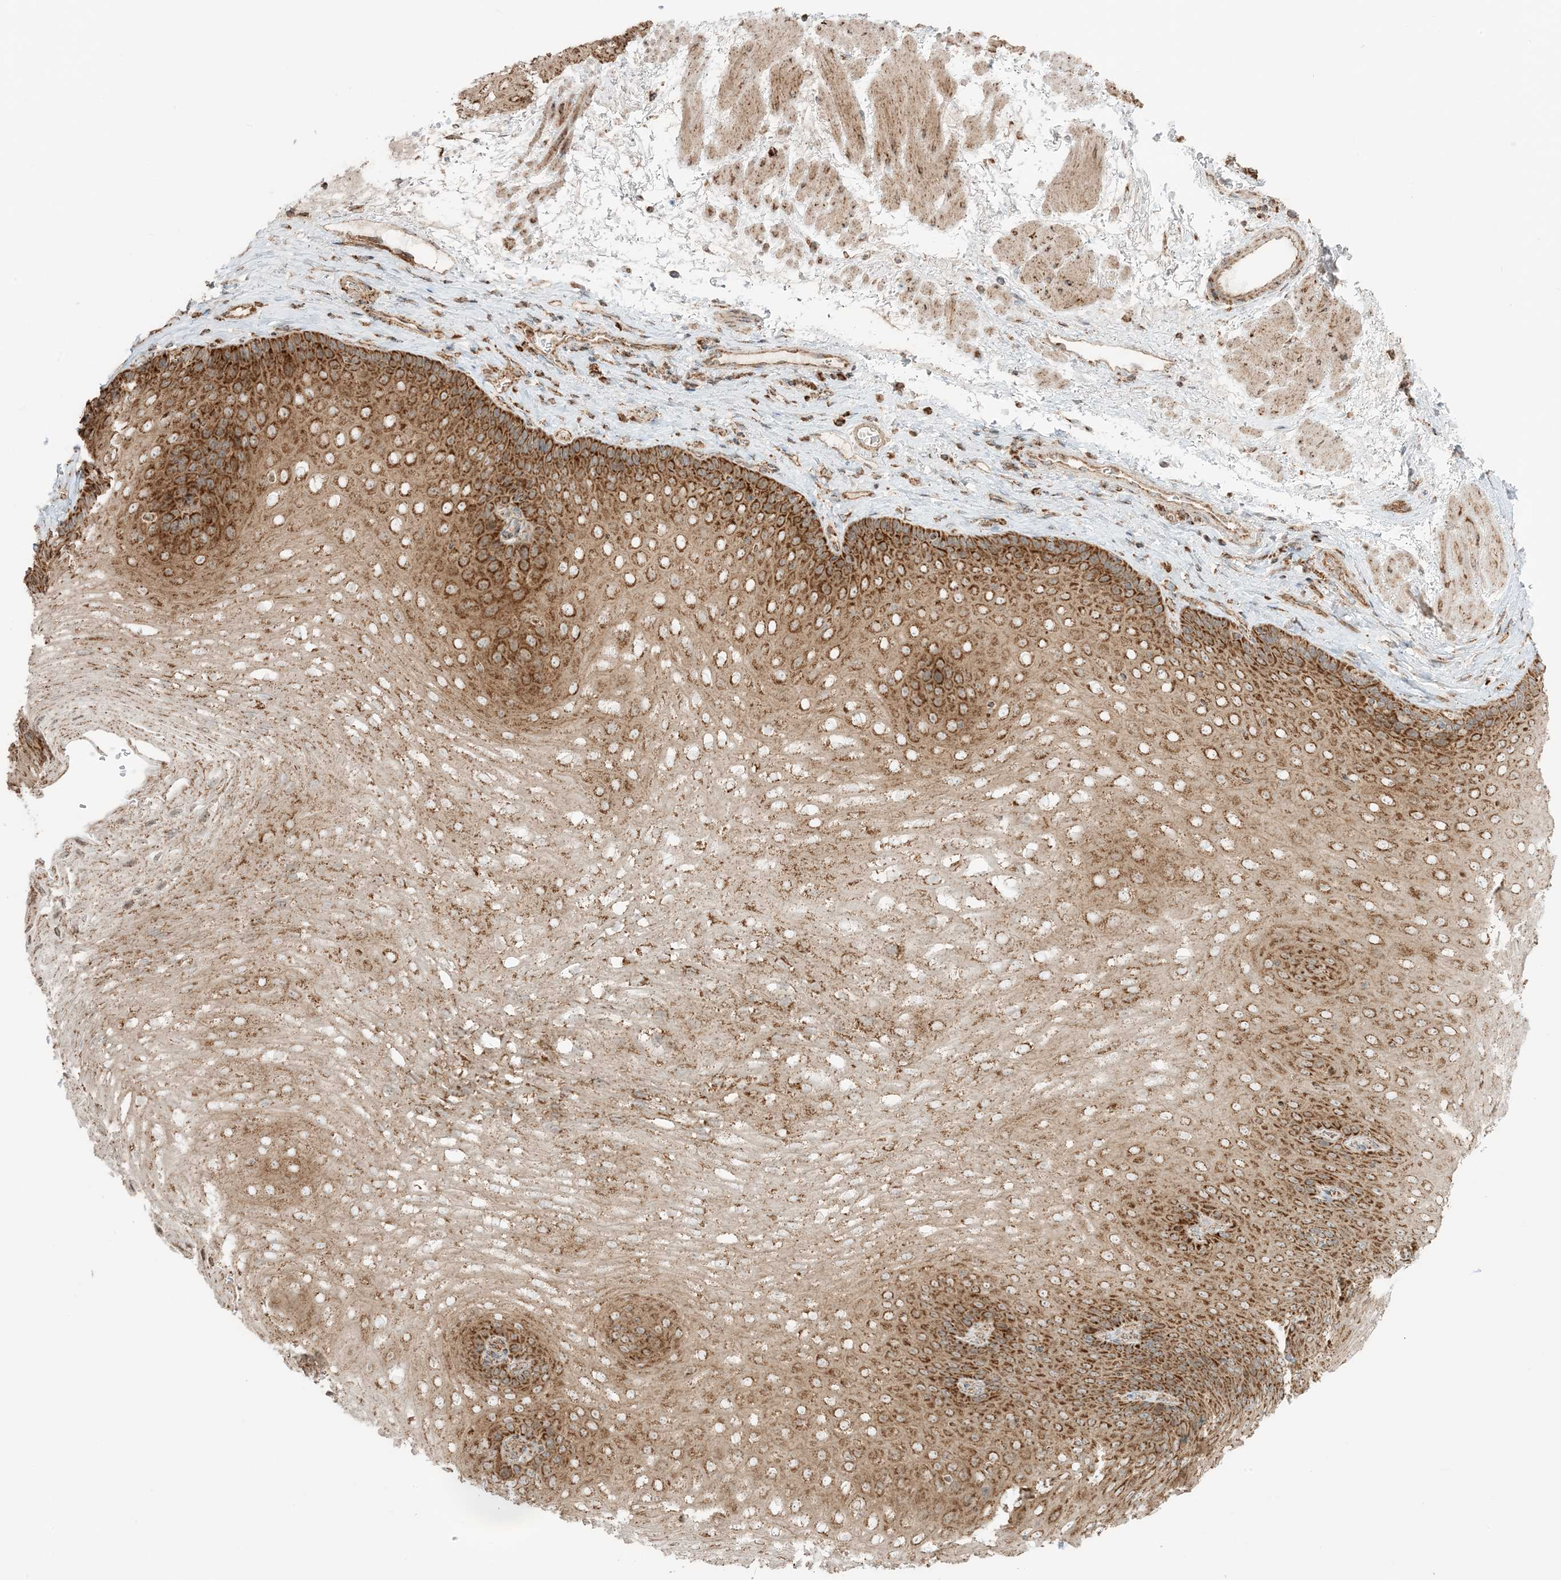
{"staining": {"intensity": "strong", "quantity": "25%-75%", "location": "cytoplasmic/membranous"}, "tissue": "esophagus", "cell_type": "Squamous epithelial cells", "image_type": "normal", "snomed": [{"axis": "morphology", "description": "Normal tissue, NOS"}, {"axis": "topography", "description": "Esophagus"}], "caption": "IHC image of normal esophagus stained for a protein (brown), which displays high levels of strong cytoplasmic/membranous positivity in about 25%-75% of squamous epithelial cells.", "gene": "N4BP3", "patient": {"sex": "female", "age": 66}}